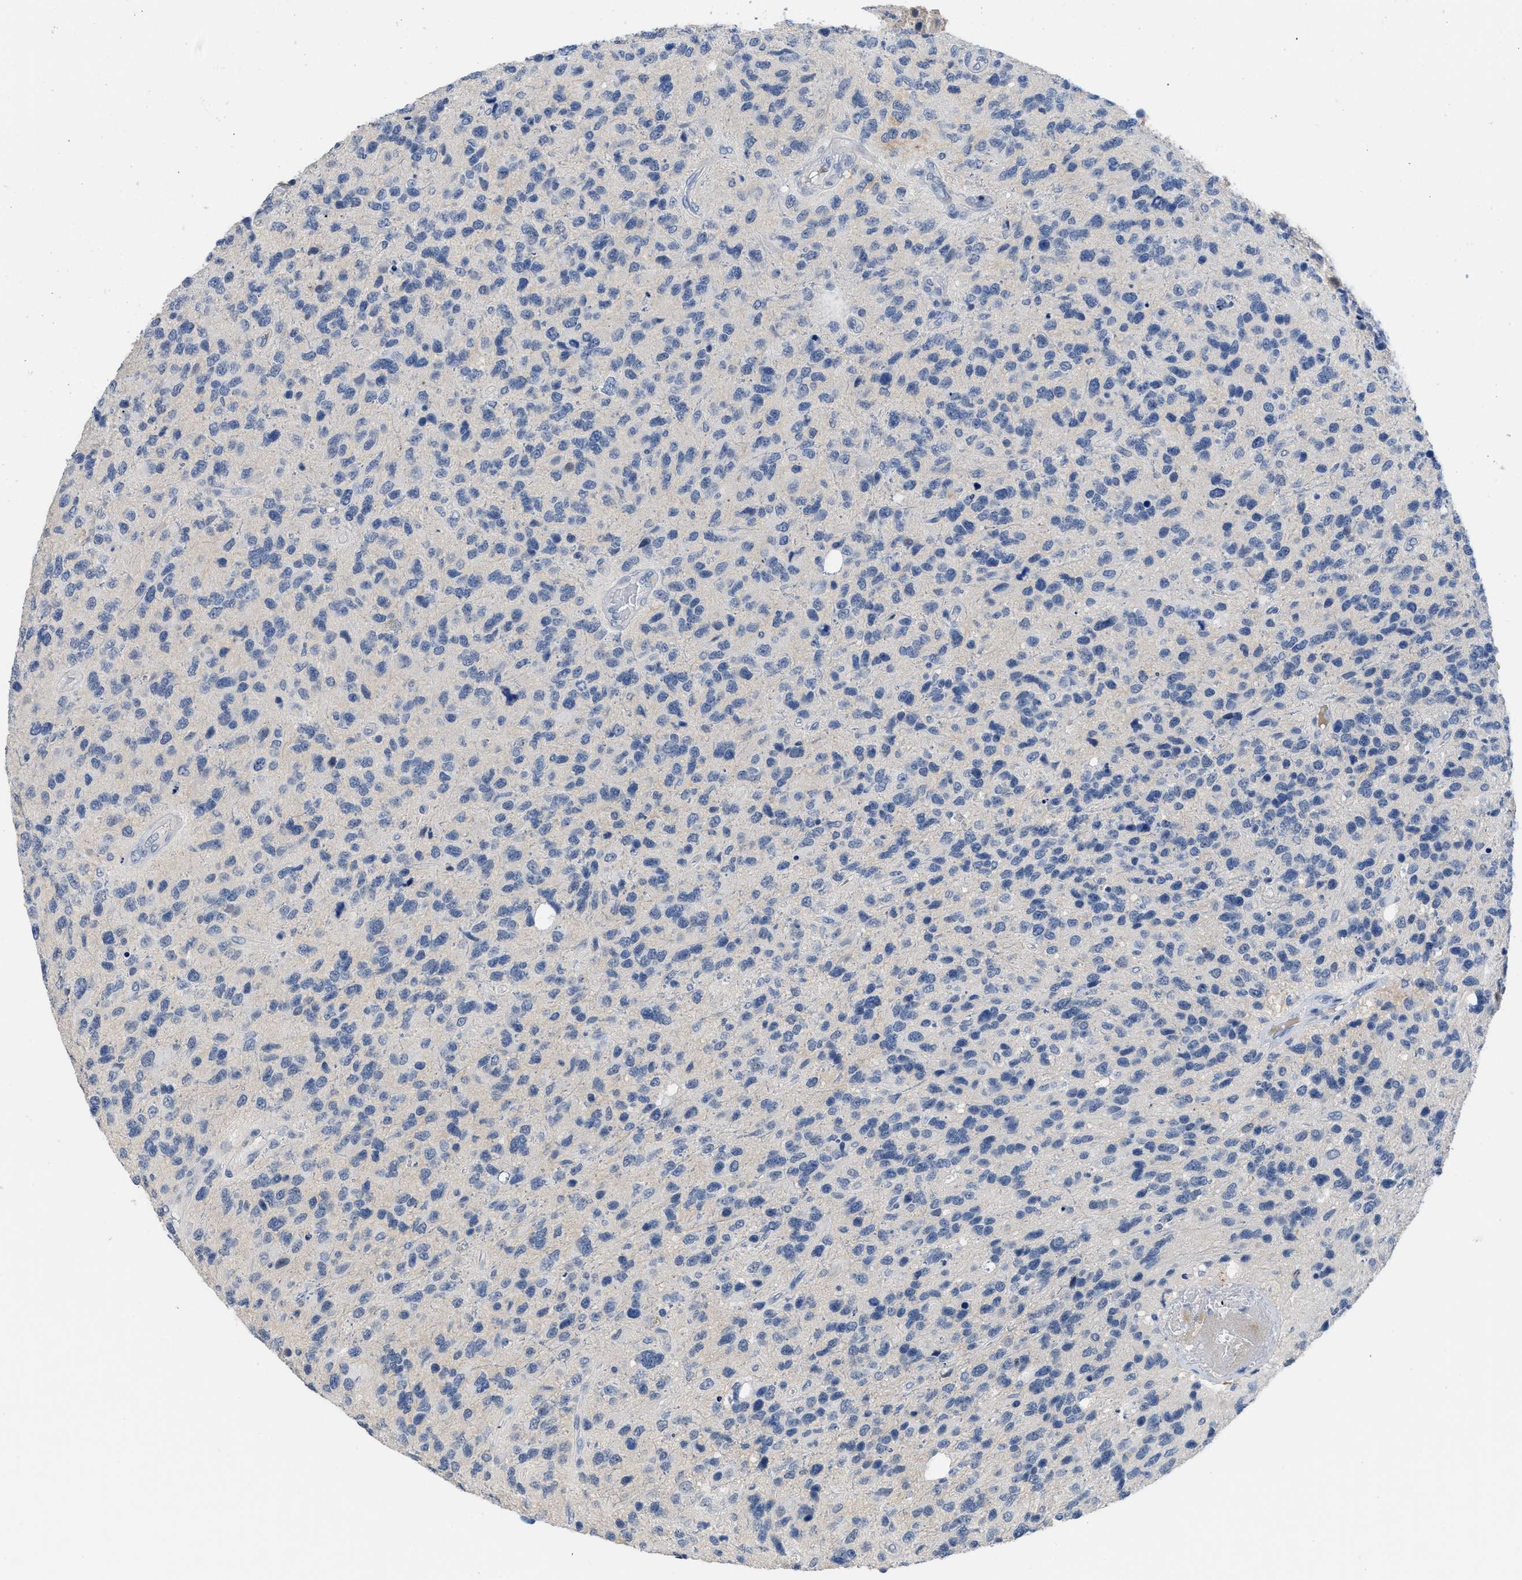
{"staining": {"intensity": "negative", "quantity": "none", "location": "none"}, "tissue": "glioma", "cell_type": "Tumor cells", "image_type": "cancer", "snomed": [{"axis": "morphology", "description": "Glioma, malignant, High grade"}, {"axis": "topography", "description": "Brain"}], "caption": "This is an immunohistochemistry (IHC) micrograph of malignant glioma (high-grade). There is no expression in tumor cells.", "gene": "OR9K2", "patient": {"sex": "female", "age": 58}}